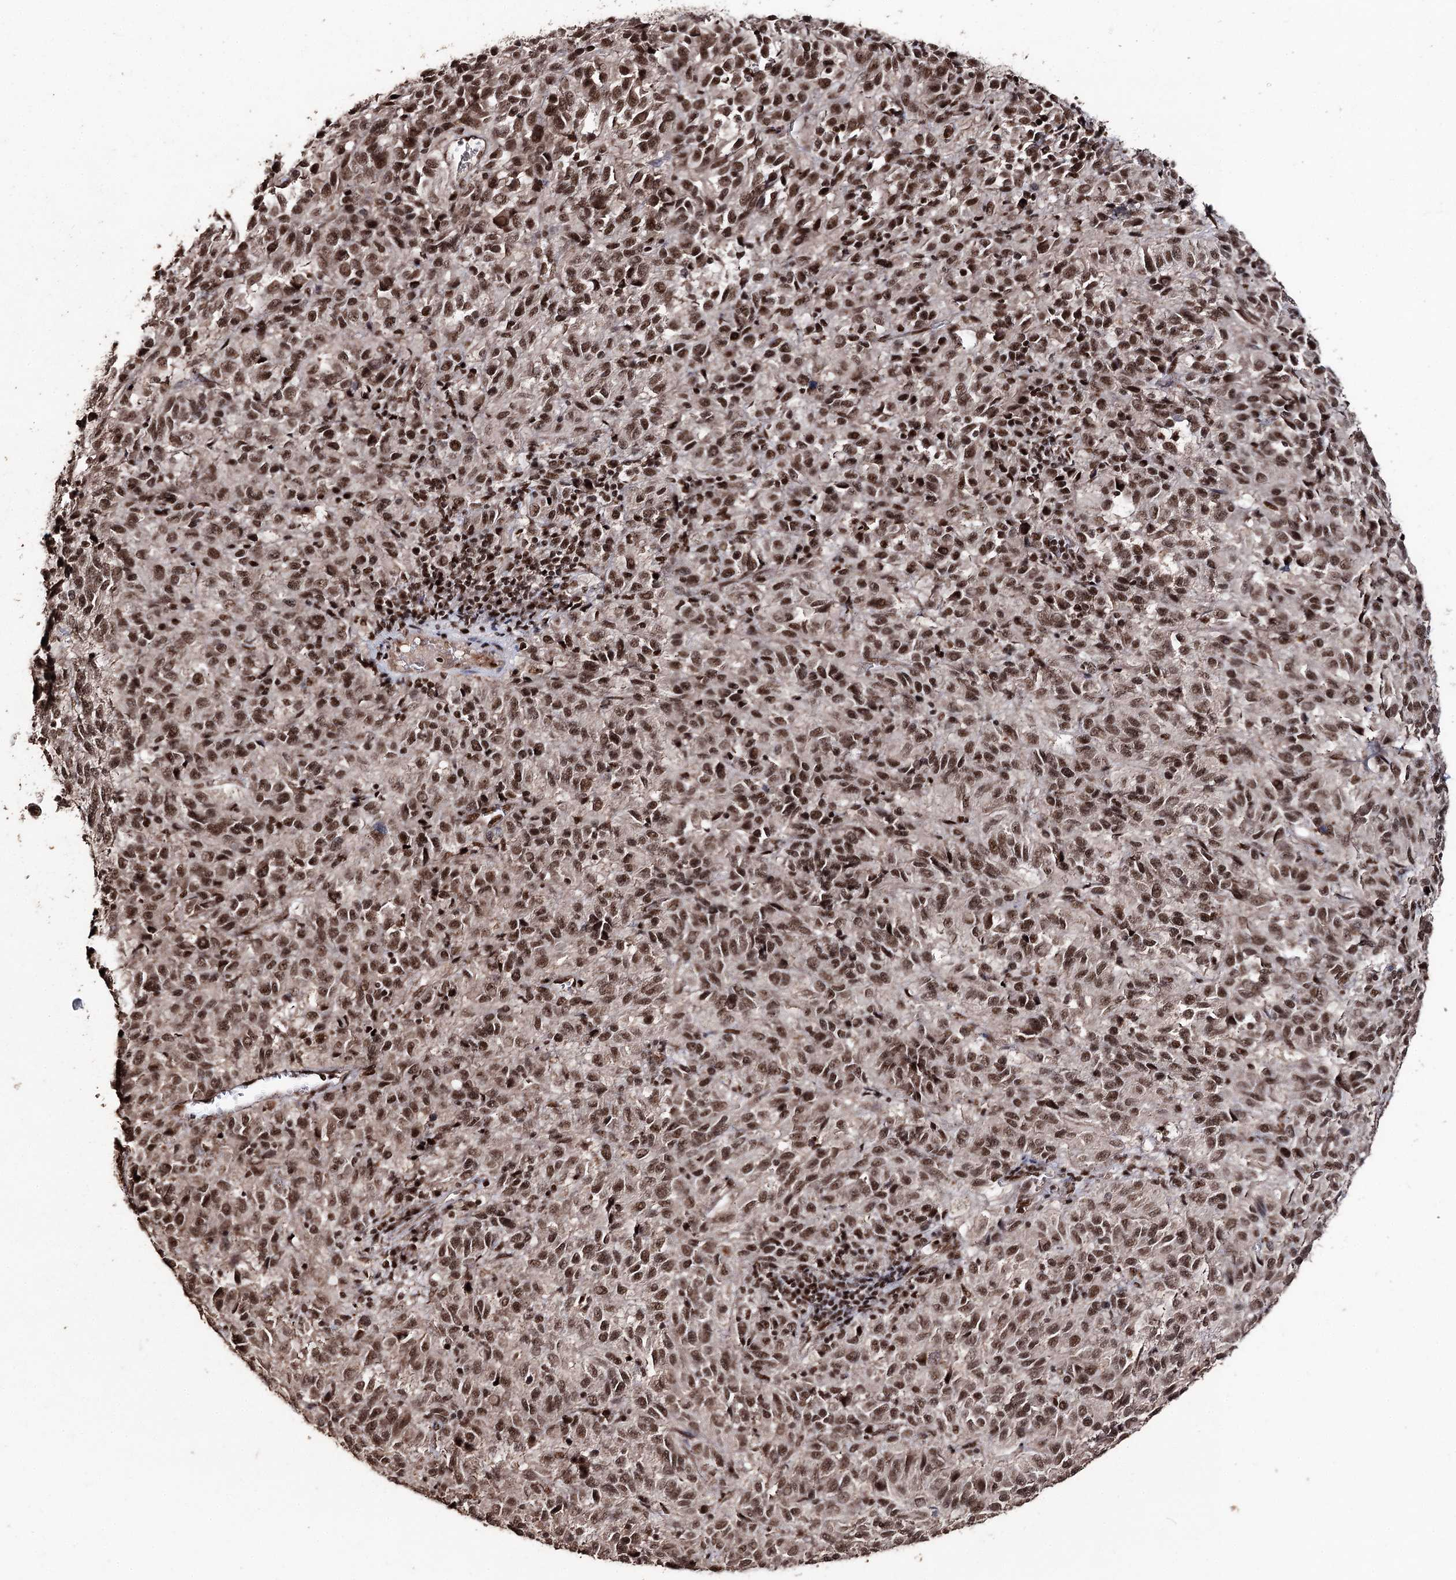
{"staining": {"intensity": "moderate", "quantity": ">75%", "location": "nuclear"}, "tissue": "melanoma", "cell_type": "Tumor cells", "image_type": "cancer", "snomed": [{"axis": "morphology", "description": "Malignant melanoma, Metastatic site"}, {"axis": "topography", "description": "Lung"}], "caption": "The immunohistochemical stain labels moderate nuclear positivity in tumor cells of melanoma tissue.", "gene": "U2SURP", "patient": {"sex": "male", "age": 64}}